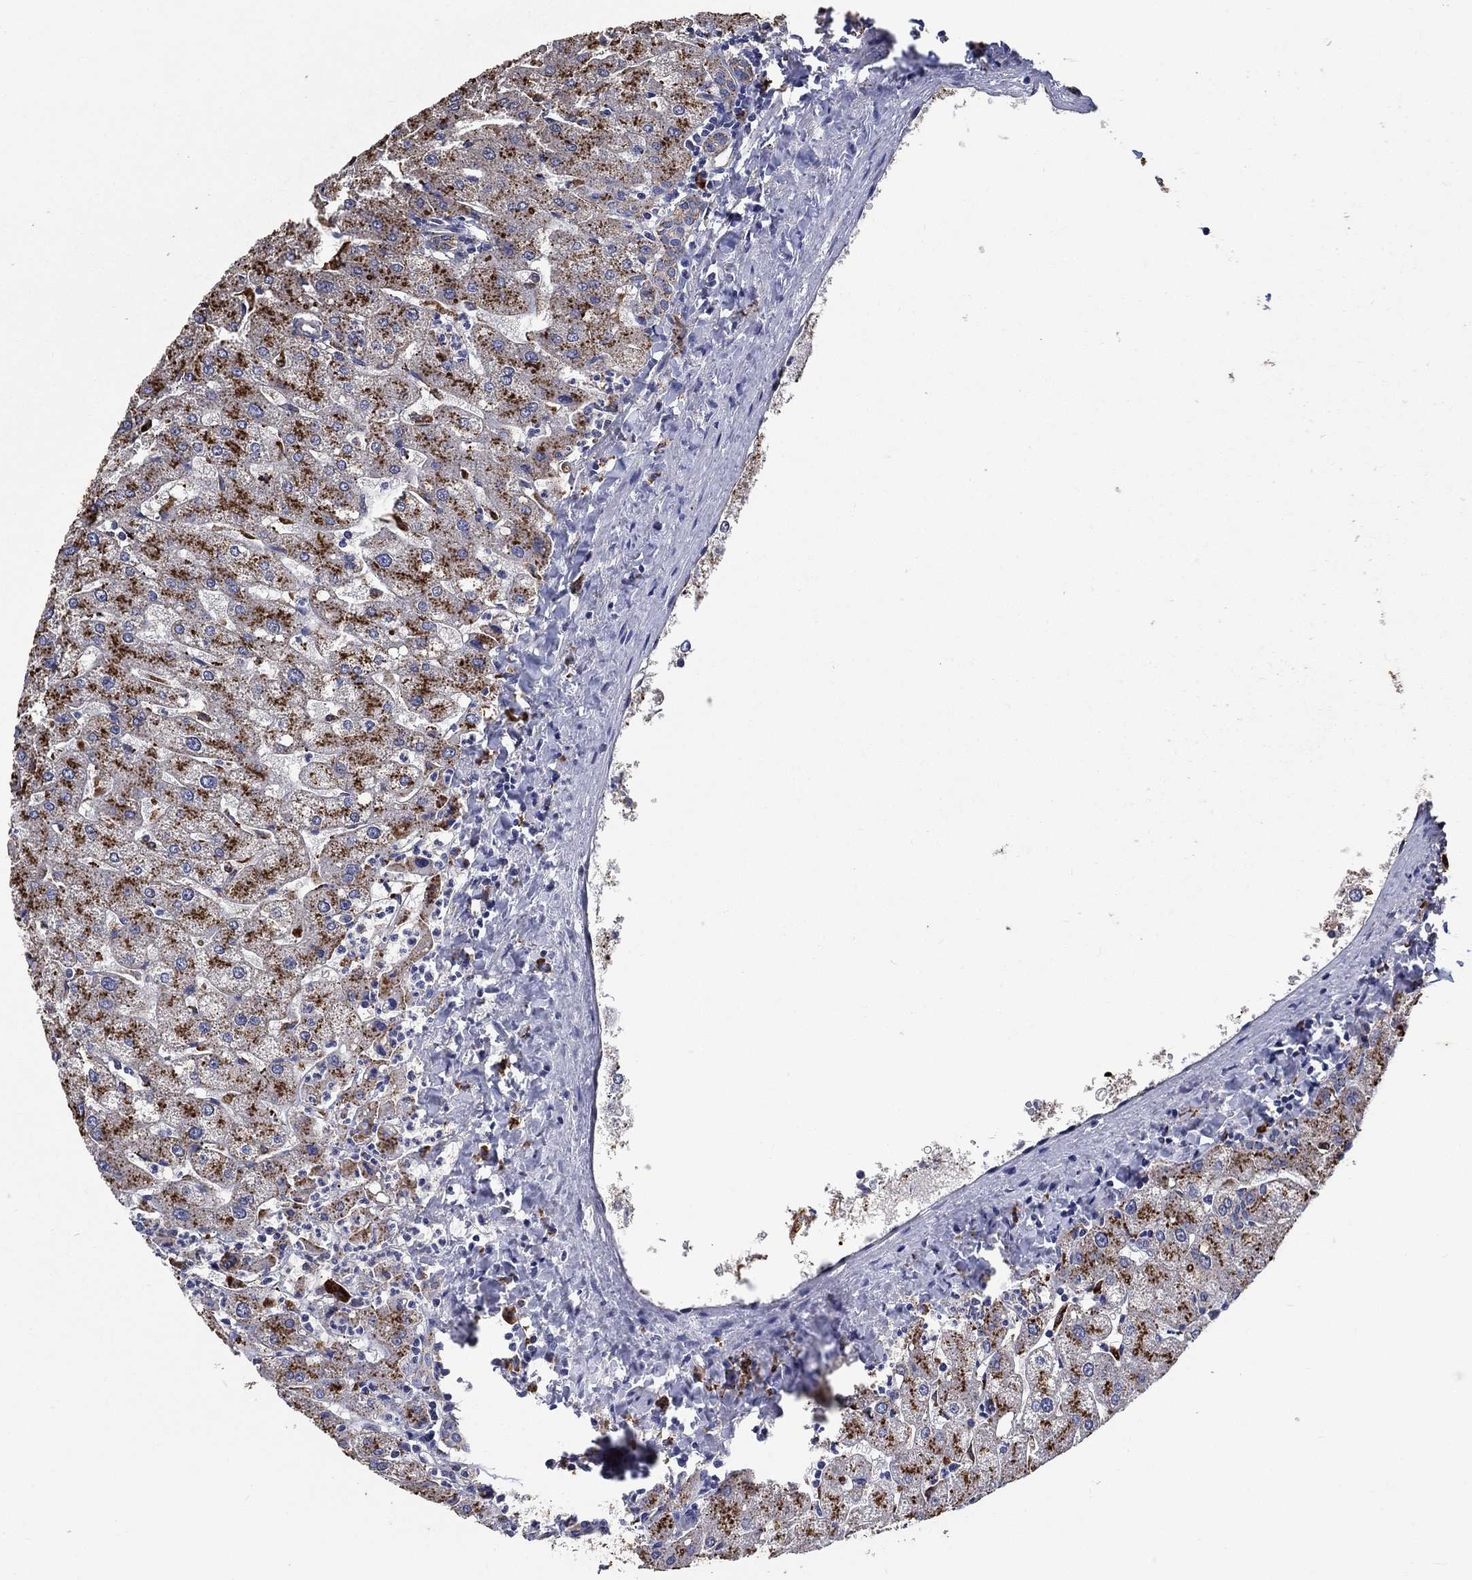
{"staining": {"intensity": "moderate", "quantity": ">75%", "location": "cytoplasmic/membranous"}, "tissue": "liver", "cell_type": "Cholangiocytes", "image_type": "normal", "snomed": [{"axis": "morphology", "description": "Normal tissue, NOS"}, {"axis": "topography", "description": "Liver"}], "caption": "High-magnification brightfield microscopy of benign liver stained with DAB (brown) and counterstained with hematoxylin (blue). cholangiocytes exhibit moderate cytoplasmic/membranous positivity is seen in approximately>75% of cells.", "gene": "CTSB", "patient": {"sex": "male", "age": 67}}